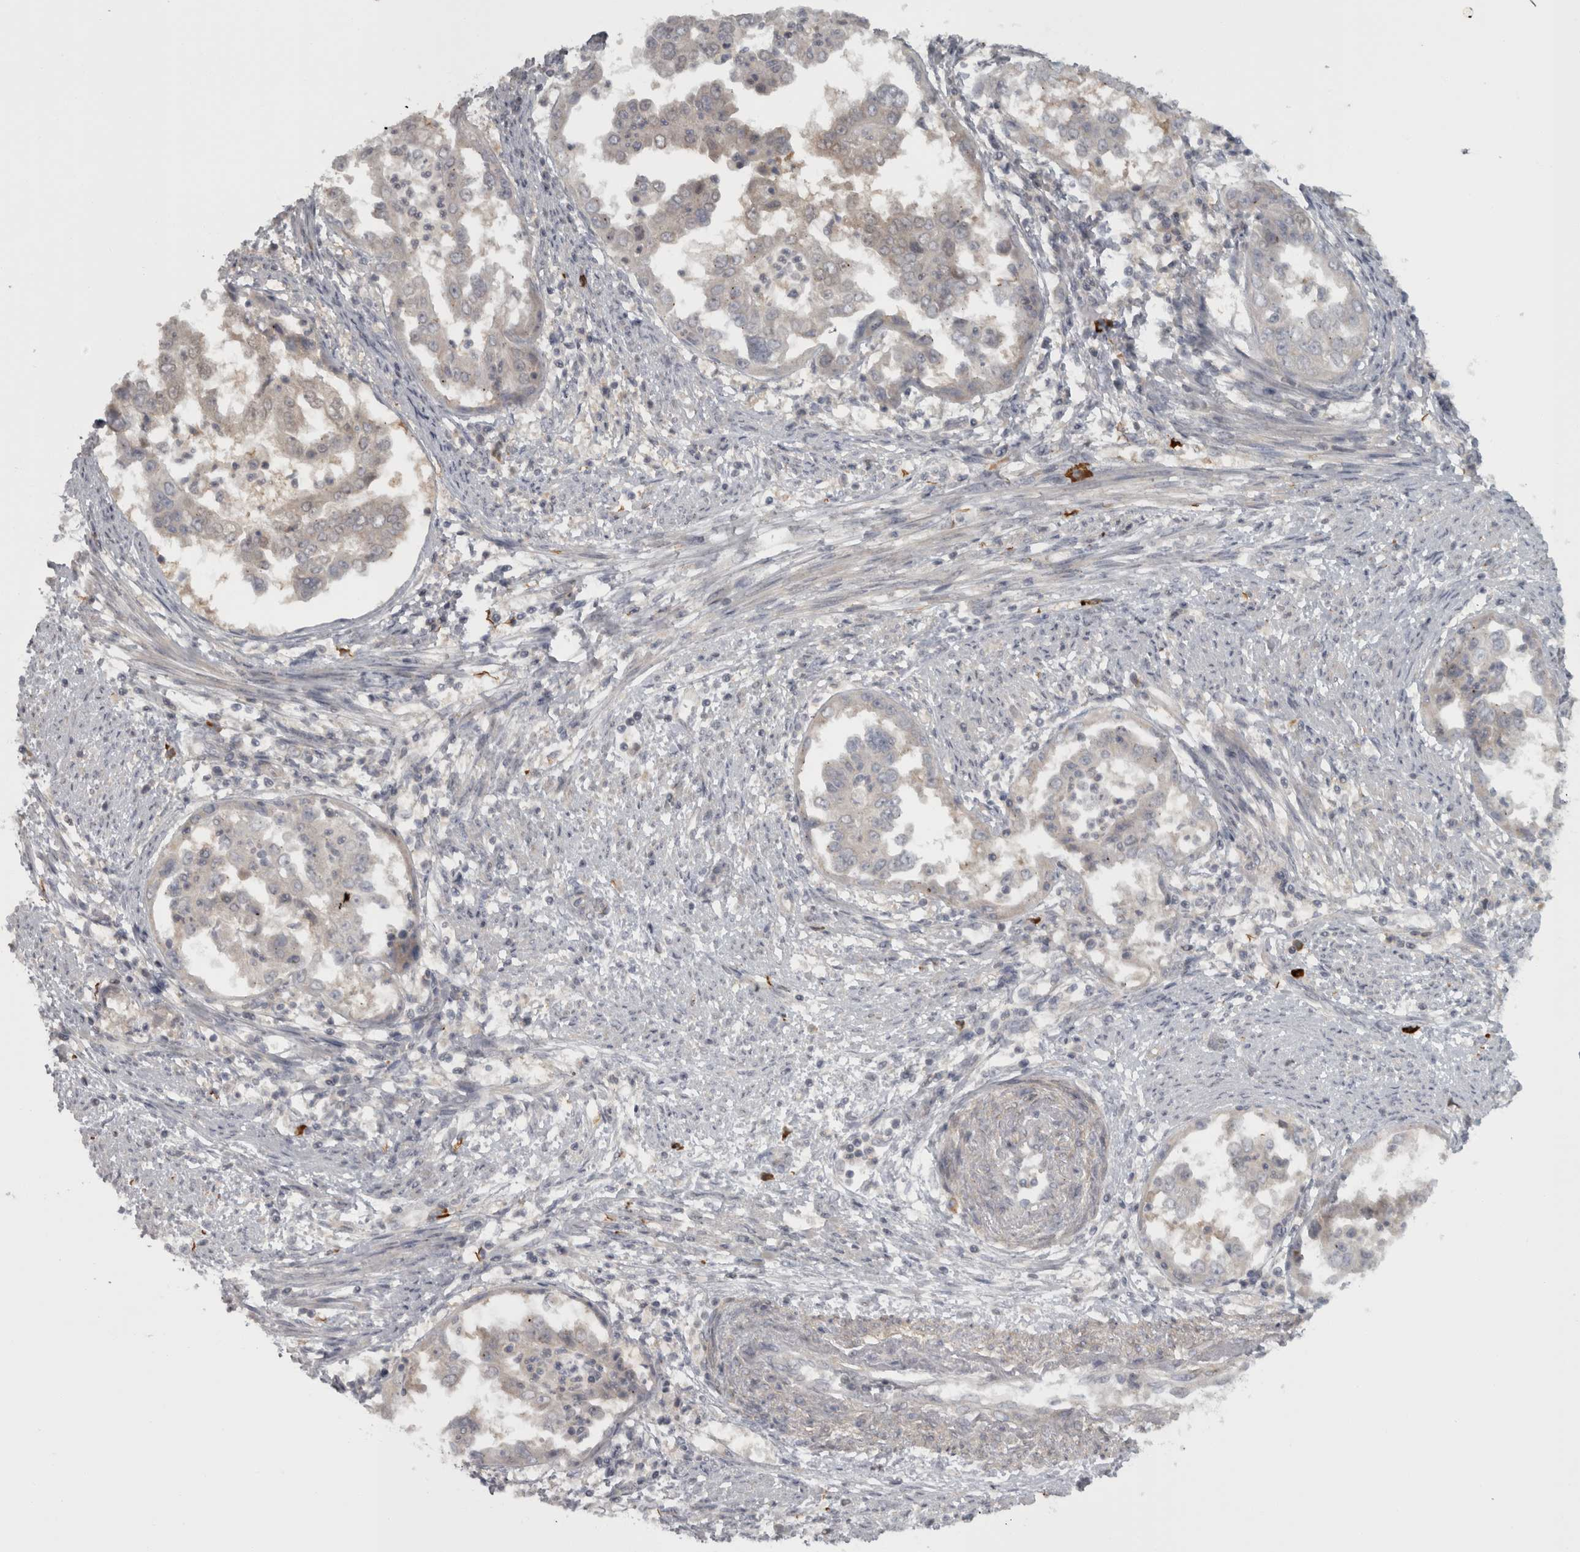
{"staining": {"intensity": "weak", "quantity": "<25%", "location": "cytoplasmic/membranous"}, "tissue": "endometrial cancer", "cell_type": "Tumor cells", "image_type": "cancer", "snomed": [{"axis": "morphology", "description": "Adenocarcinoma, NOS"}, {"axis": "topography", "description": "Endometrium"}], "caption": "Photomicrograph shows no significant protein staining in tumor cells of endometrial adenocarcinoma.", "gene": "SLCO5A1", "patient": {"sex": "female", "age": 85}}